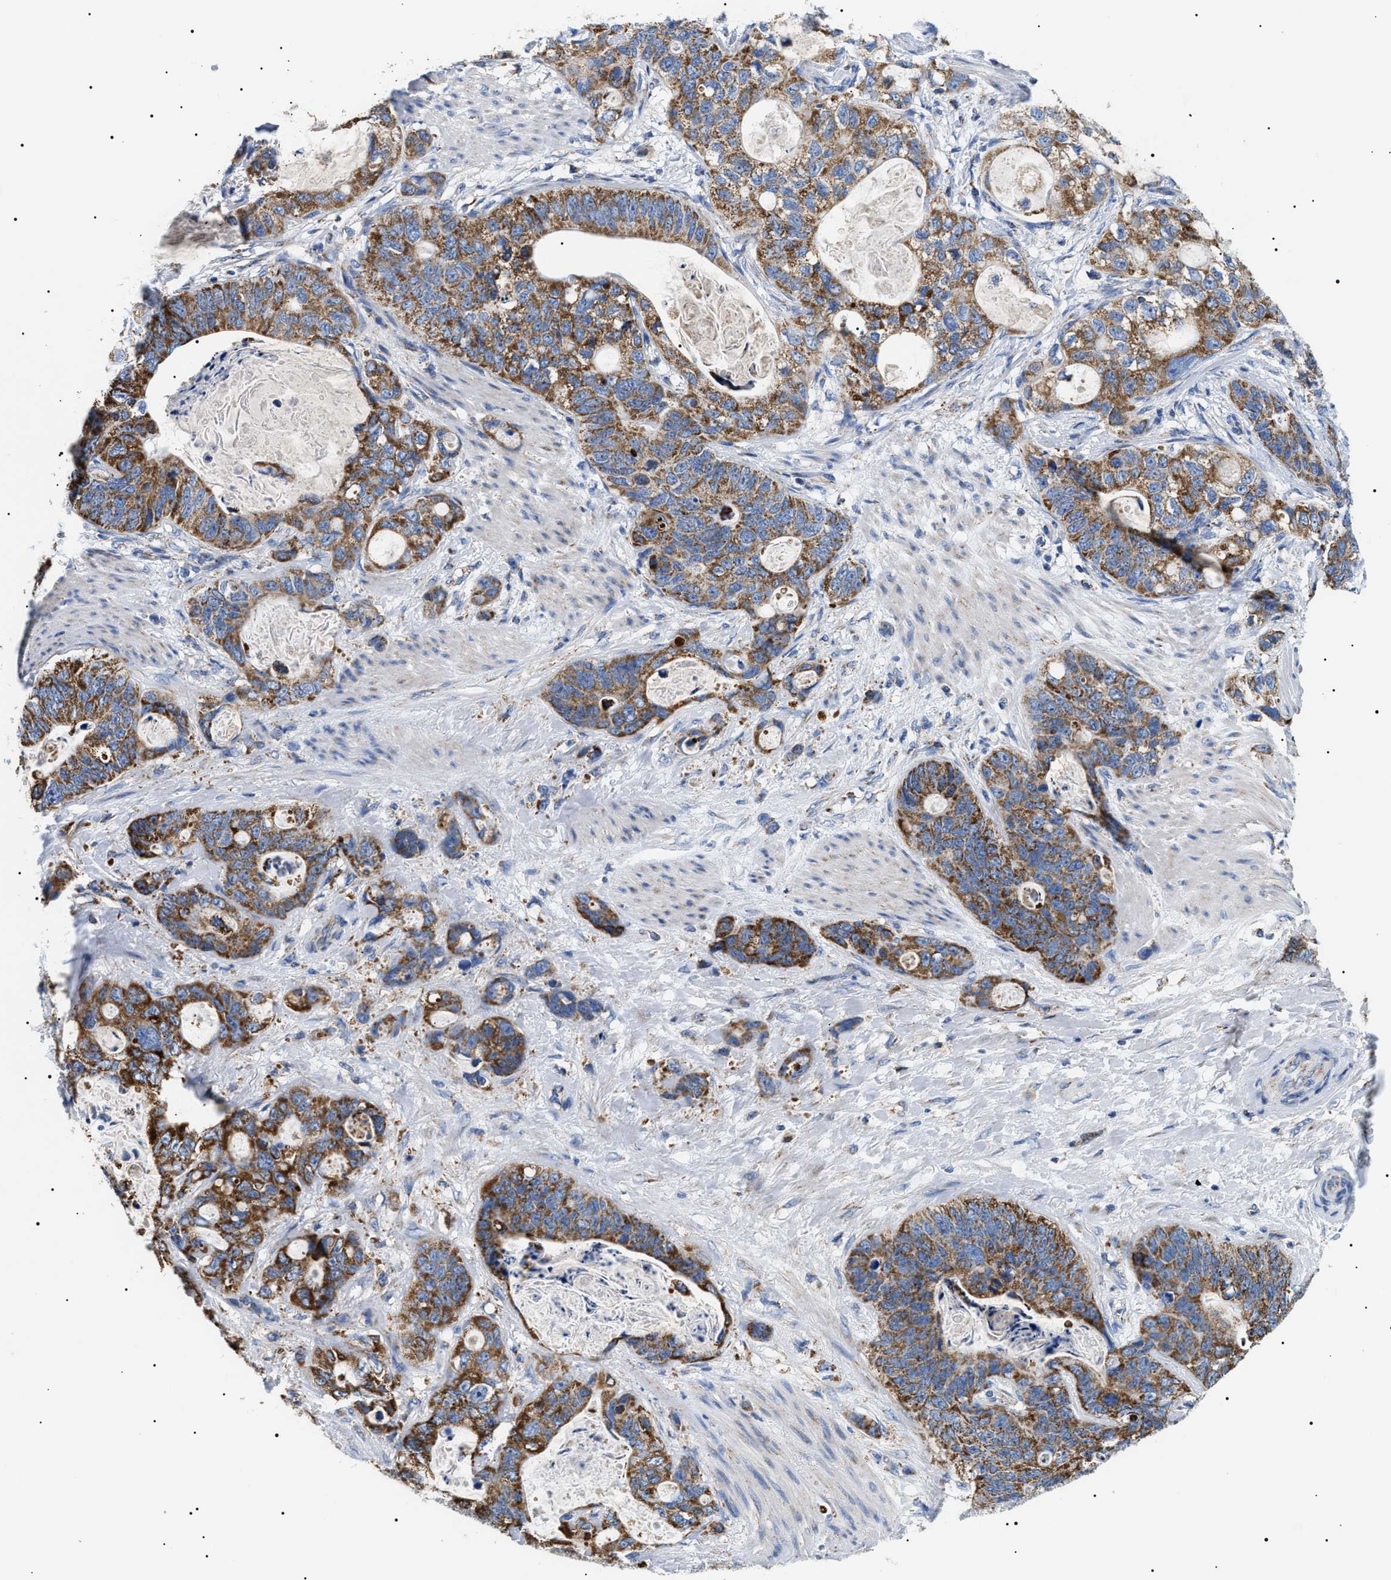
{"staining": {"intensity": "moderate", "quantity": ">75%", "location": "cytoplasmic/membranous"}, "tissue": "stomach cancer", "cell_type": "Tumor cells", "image_type": "cancer", "snomed": [{"axis": "morphology", "description": "Normal tissue, NOS"}, {"axis": "morphology", "description": "Adenocarcinoma, NOS"}, {"axis": "topography", "description": "Stomach"}], "caption": "Tumor cells exhibit medium levels of moderate cytoplasmic/membranous expression in approximately >75% of cells in human stomach cancer (adenocarcinoma). (IHC, brightfield microscopy, high magnification).", "gene": "OXSM", "patient": {"sex": "female", "age": 89}}